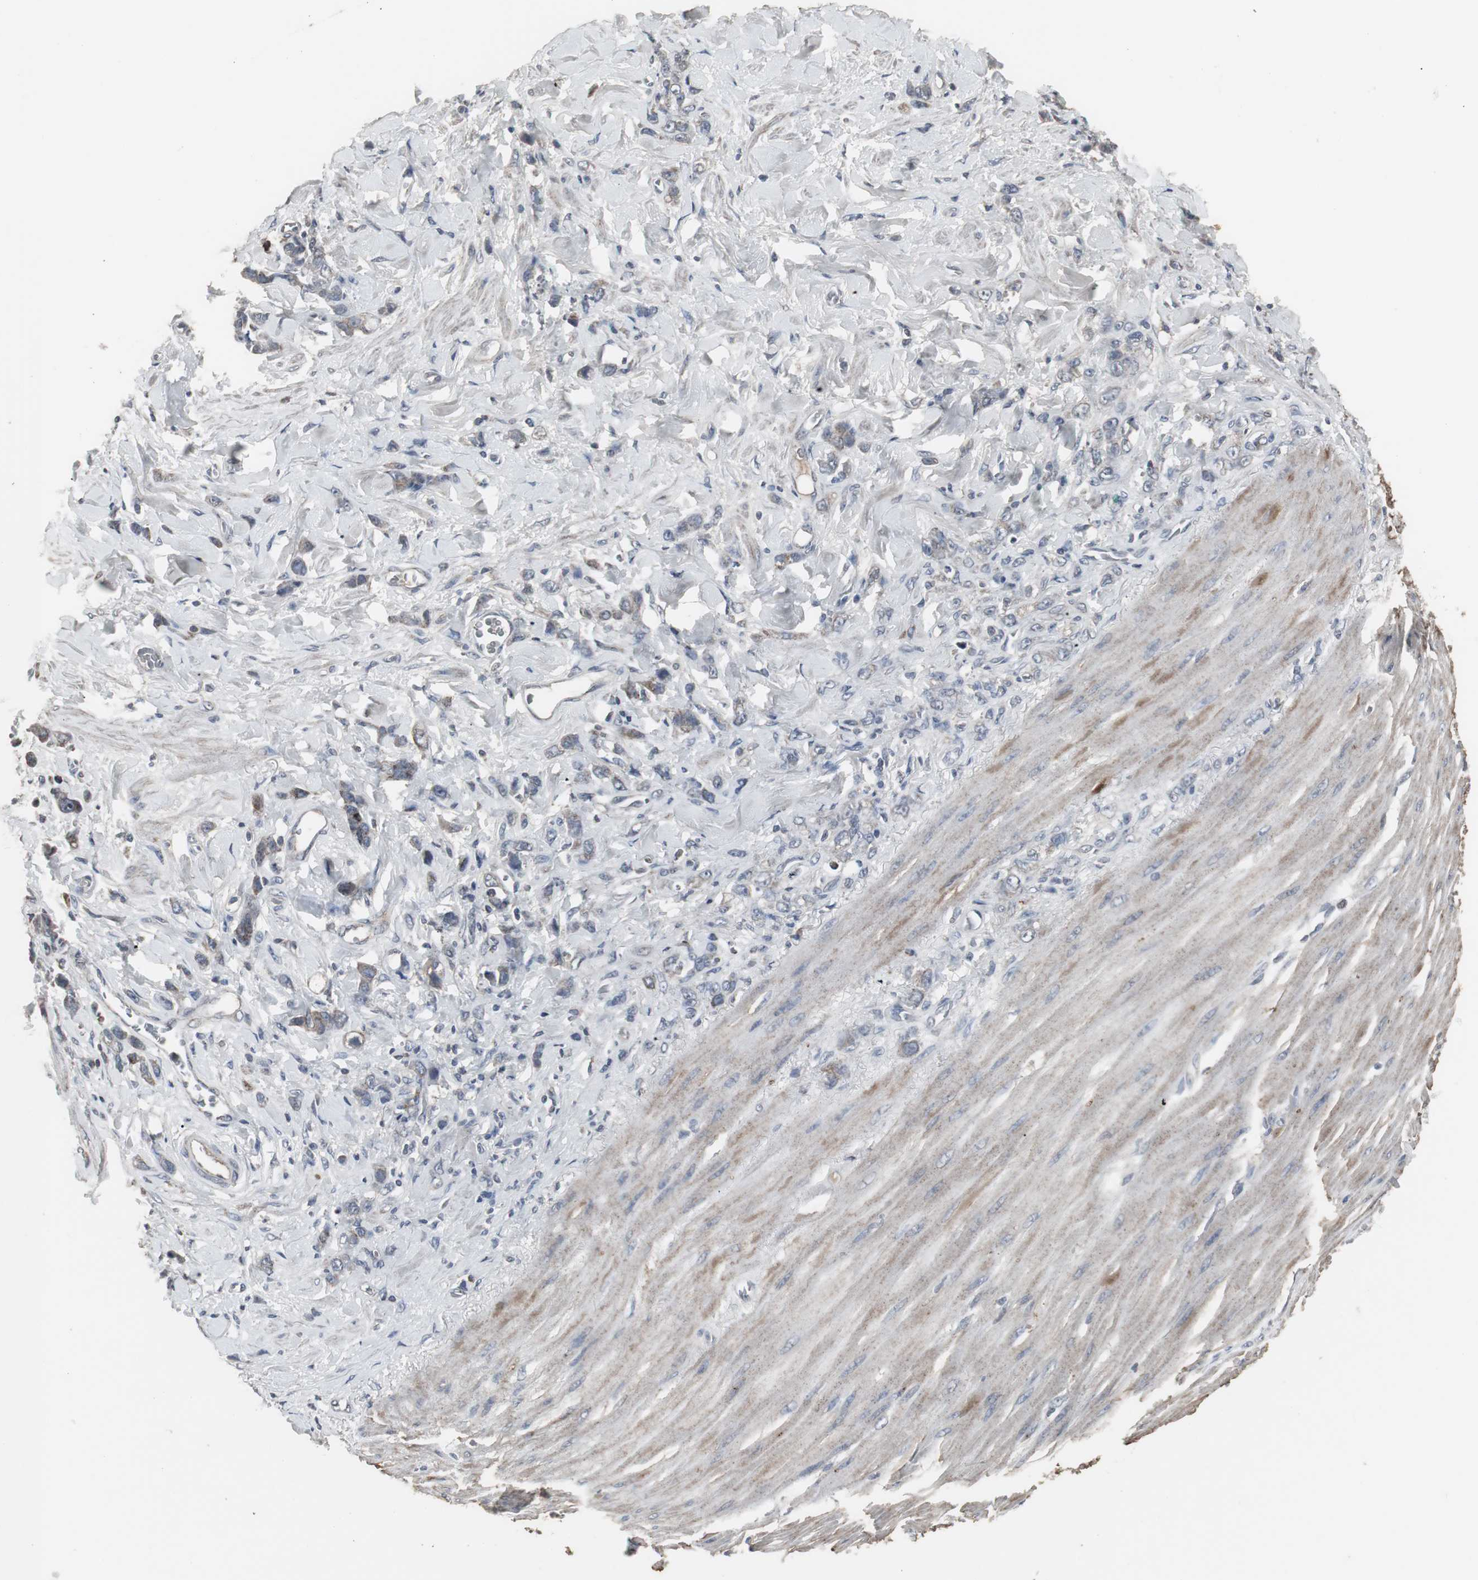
{"staining": {"intensity": "weak", "quantity": "25%-75%", "location": "cytoplasmic/membranous"}, "tissue": "stomach cancer", "cell_type": "Tumor cells", "image_type": "cancer", "snomed": [{"axis": "morphology", "description": "Normal tissue, NOS"}, {"axis": "morphology", "description": "Adenocarcinoma, NOS"}, {"axis": "topography", "description": "Stomach"}], "caption": "Adenocarcinoma (stomach) was stained to show a protein in brown. There is low levels of weak cytoplasmic/membranous expression in about 25%-75% of tumor cells. Nuclei are stained in blue.", "gene": "ACAA1", "patient": {"sex": "male", "age": 82}}